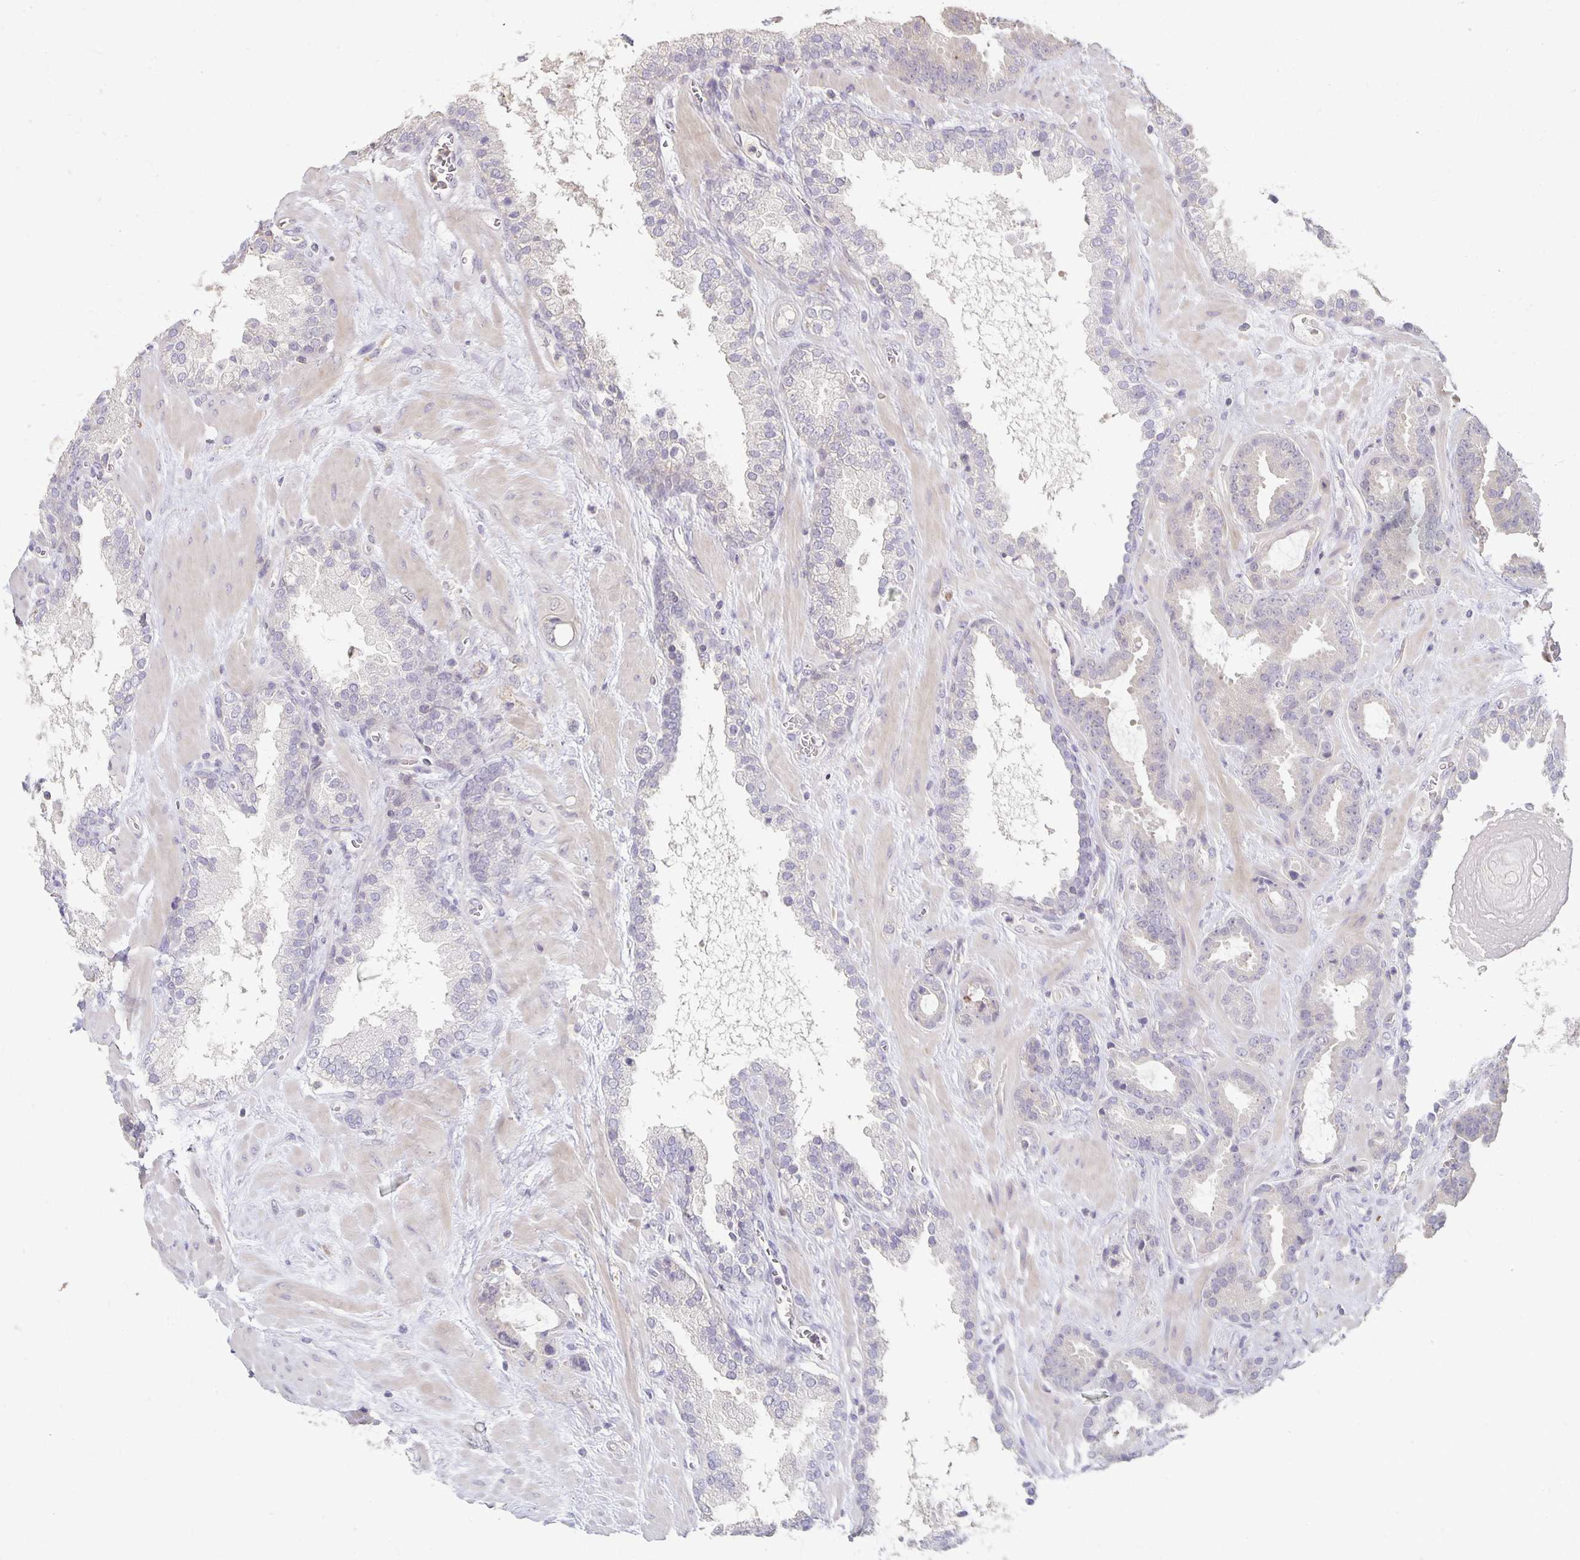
{"staining": {"intensity": "negative", "quantity": "none", "location": "none"}, "tissue": "prostate cancer", "cell_type": "Tumor cells", "image_type": "cancer", "snomed": [{"axis": "morphology", "description": "Adenocarcinoma, Low grade"}, {"axis": "topography", "description": "Prostate"}], "caption": "Photomicrograph shows no protein expression in tumor cells of prostate cancer tissue.", "gene": "CST6", "patient": {"sex": "male", "age": 62}}